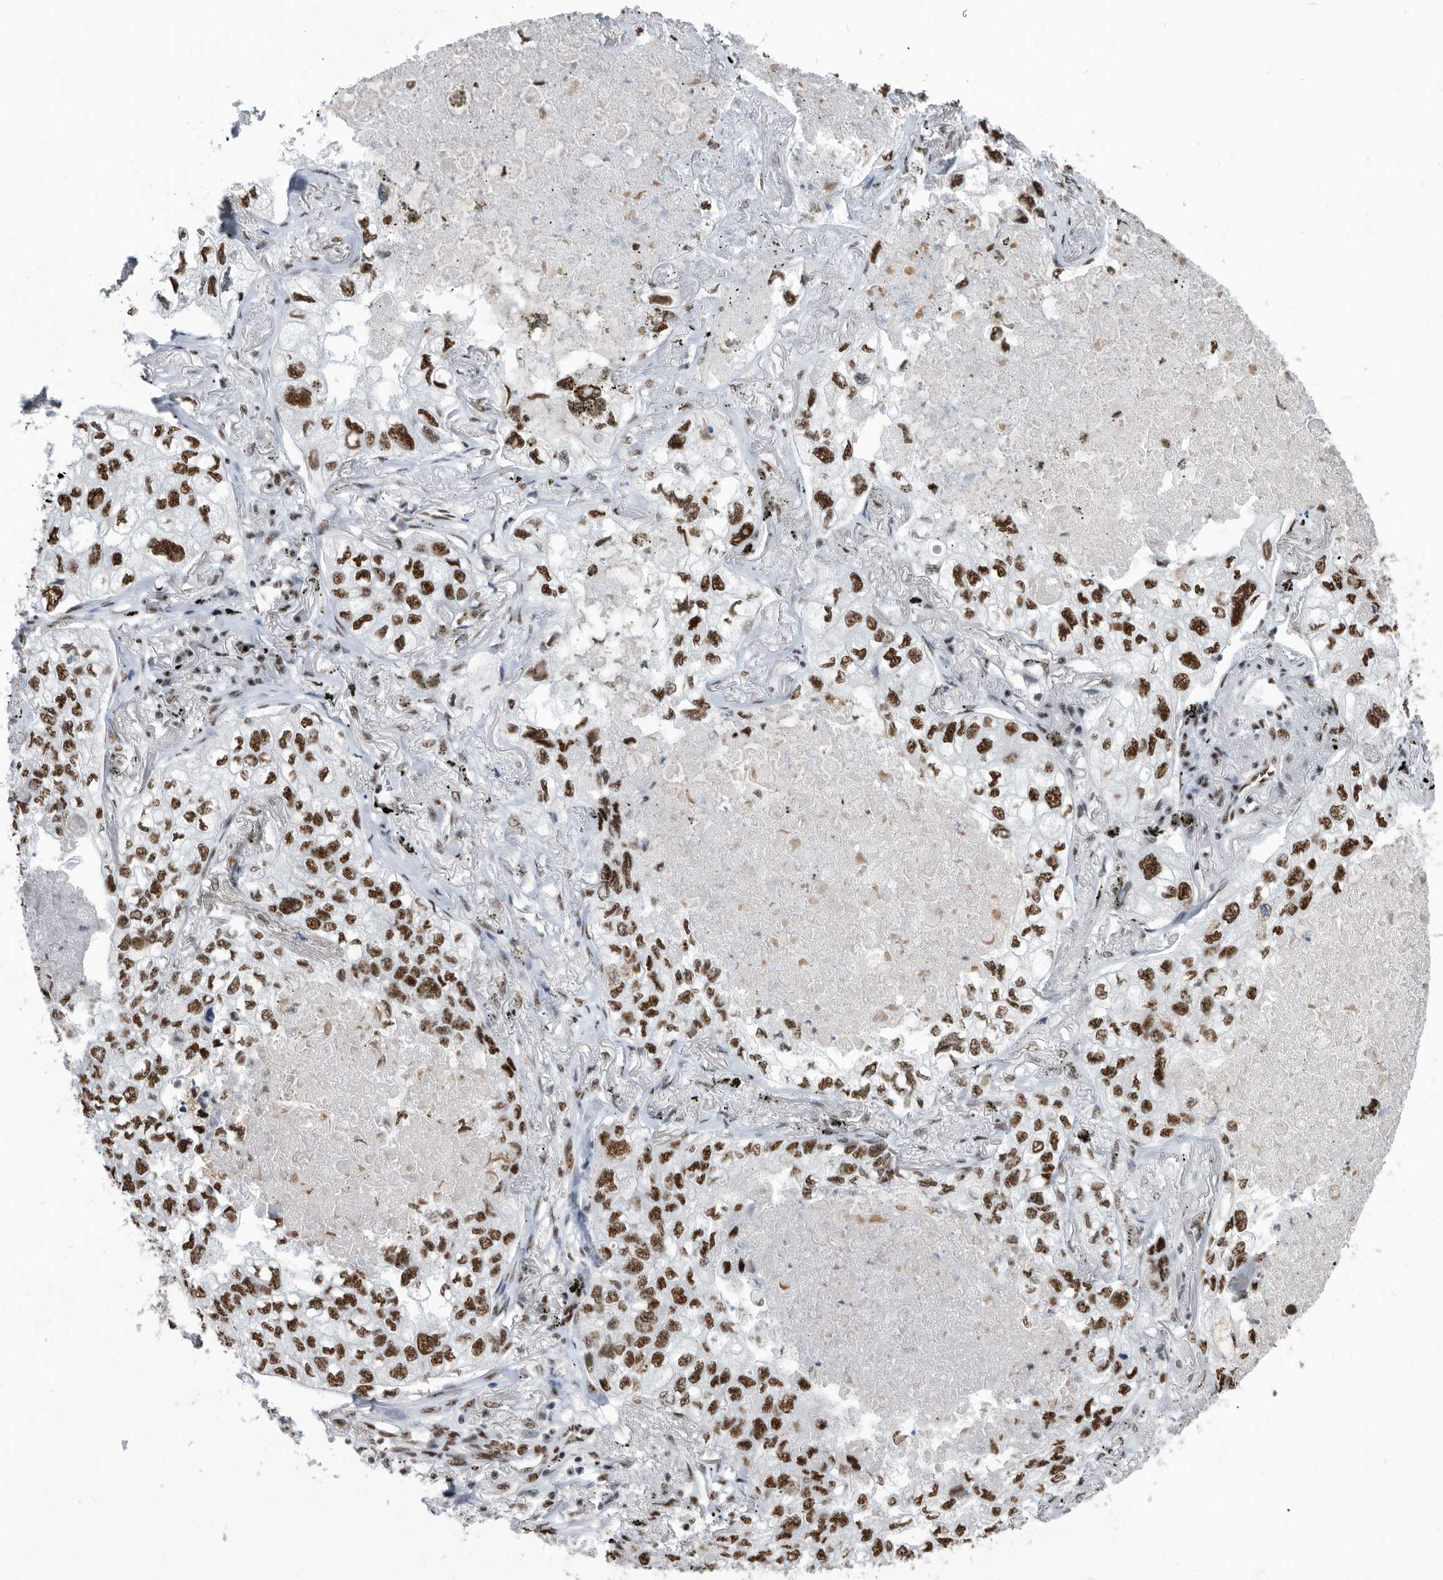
{"staining": {"intensity": "strong", "quantity": ">75%", "location": "nuclear"}, "tissue": "lung cancer", "cell_type": "Tumor cells", "image_type": "cancer", "snomed": [{"axis": "morphology", "description": "Adenocarcinoma, NOS"}, {"axis": "topography", "description": "Lung"}], "caption": "This image reveals immunohistochemistry staining of lung cancer, with high strong nuclear positivity in approximately >75% of tumor cells.", "gene": "SF3A1", "patient": {"sex": "male", "age": 65}}